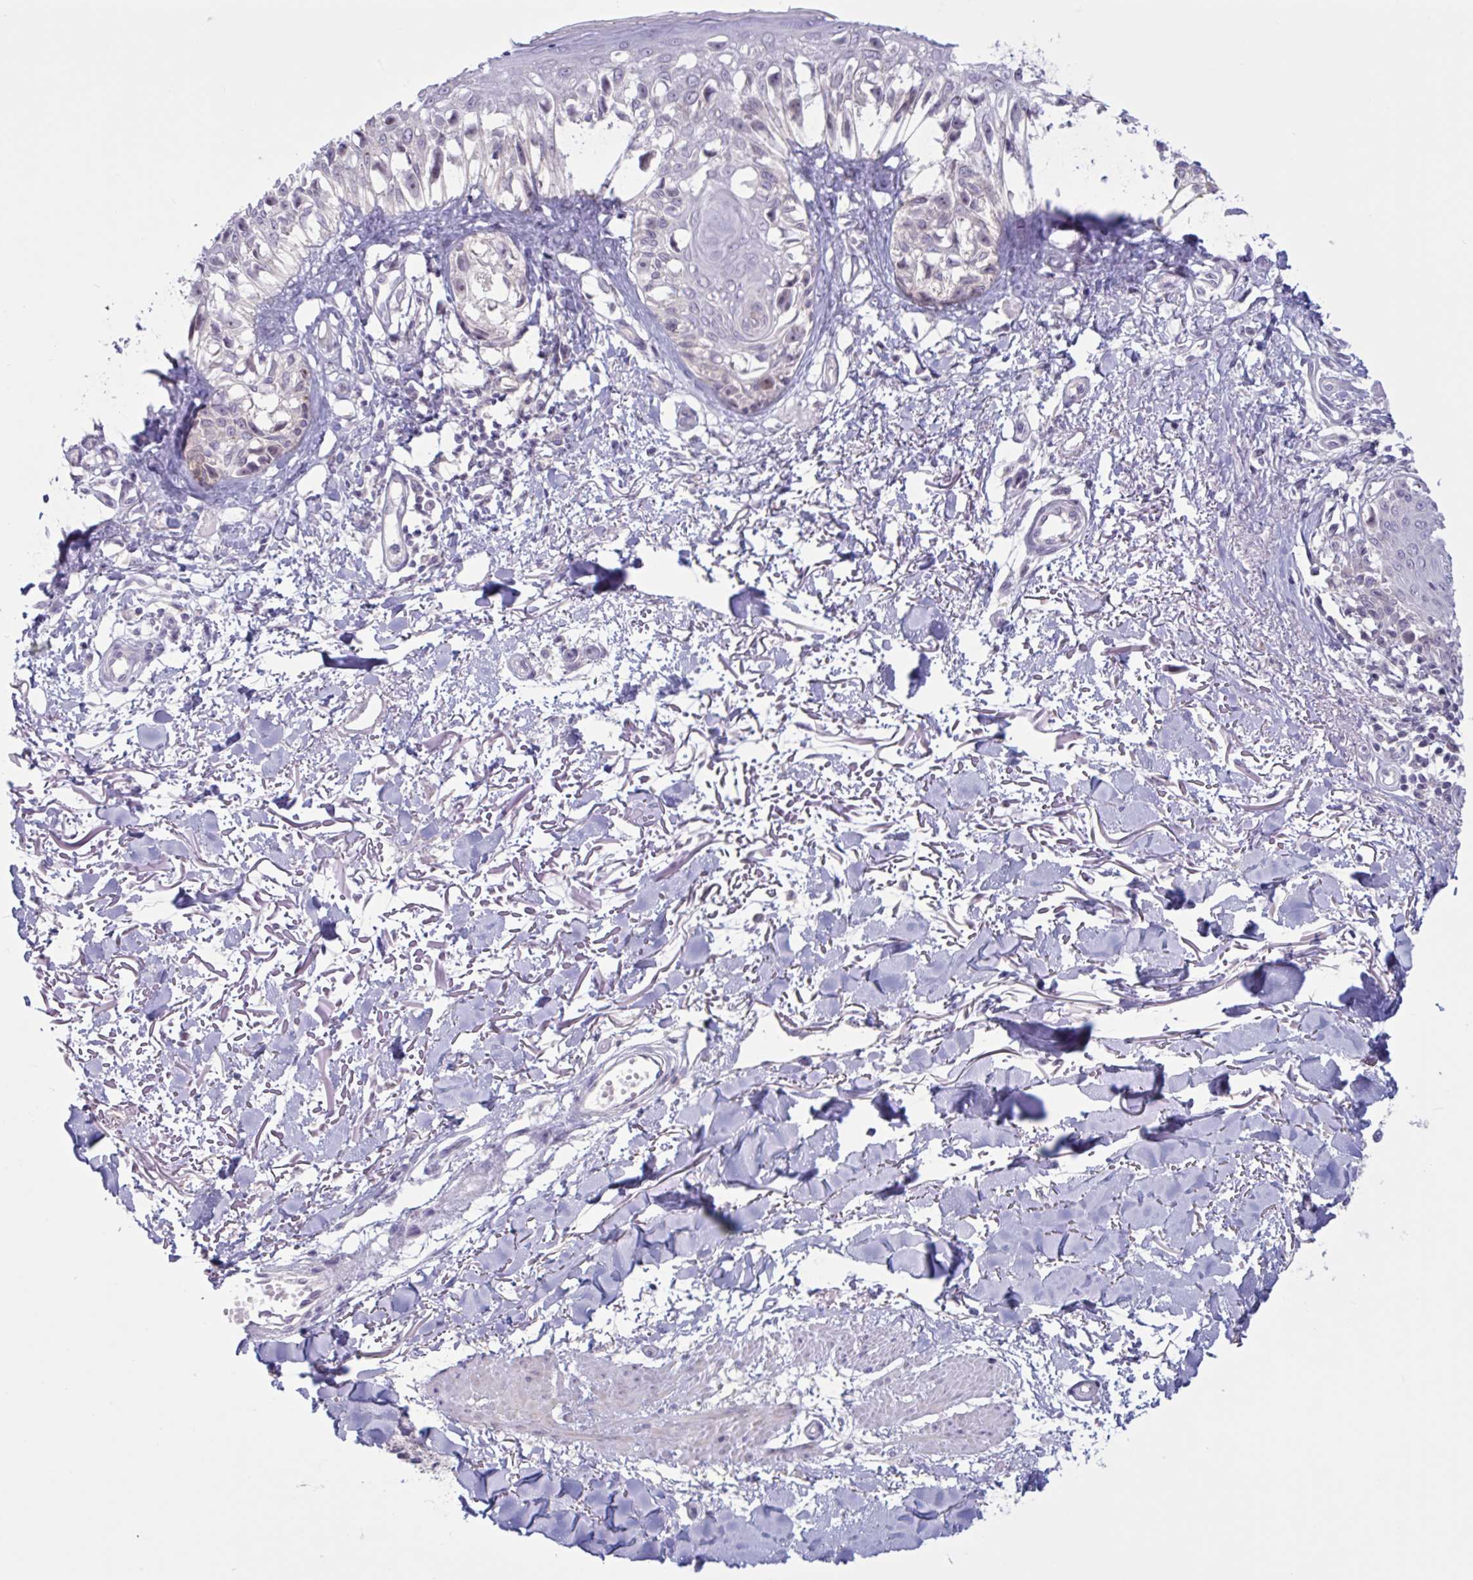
{"staining": {"intensity": "negative", "quantity": "none", "location": "none"}, "tissue": "melanoma", "cell_type": "Tumor cells", "image_type": "cancer", "snomed": [{"axis": "morphology", "description": "Malignant melanoma, NOS"}, {"axis": "topography", "description": "Skin"}], "caption": "This is an IHC histopathology image of melanoma. There is no expression in tumor cells.", "gene": "RFPL4B", "patient": {"sex": "male", "age": 73}}